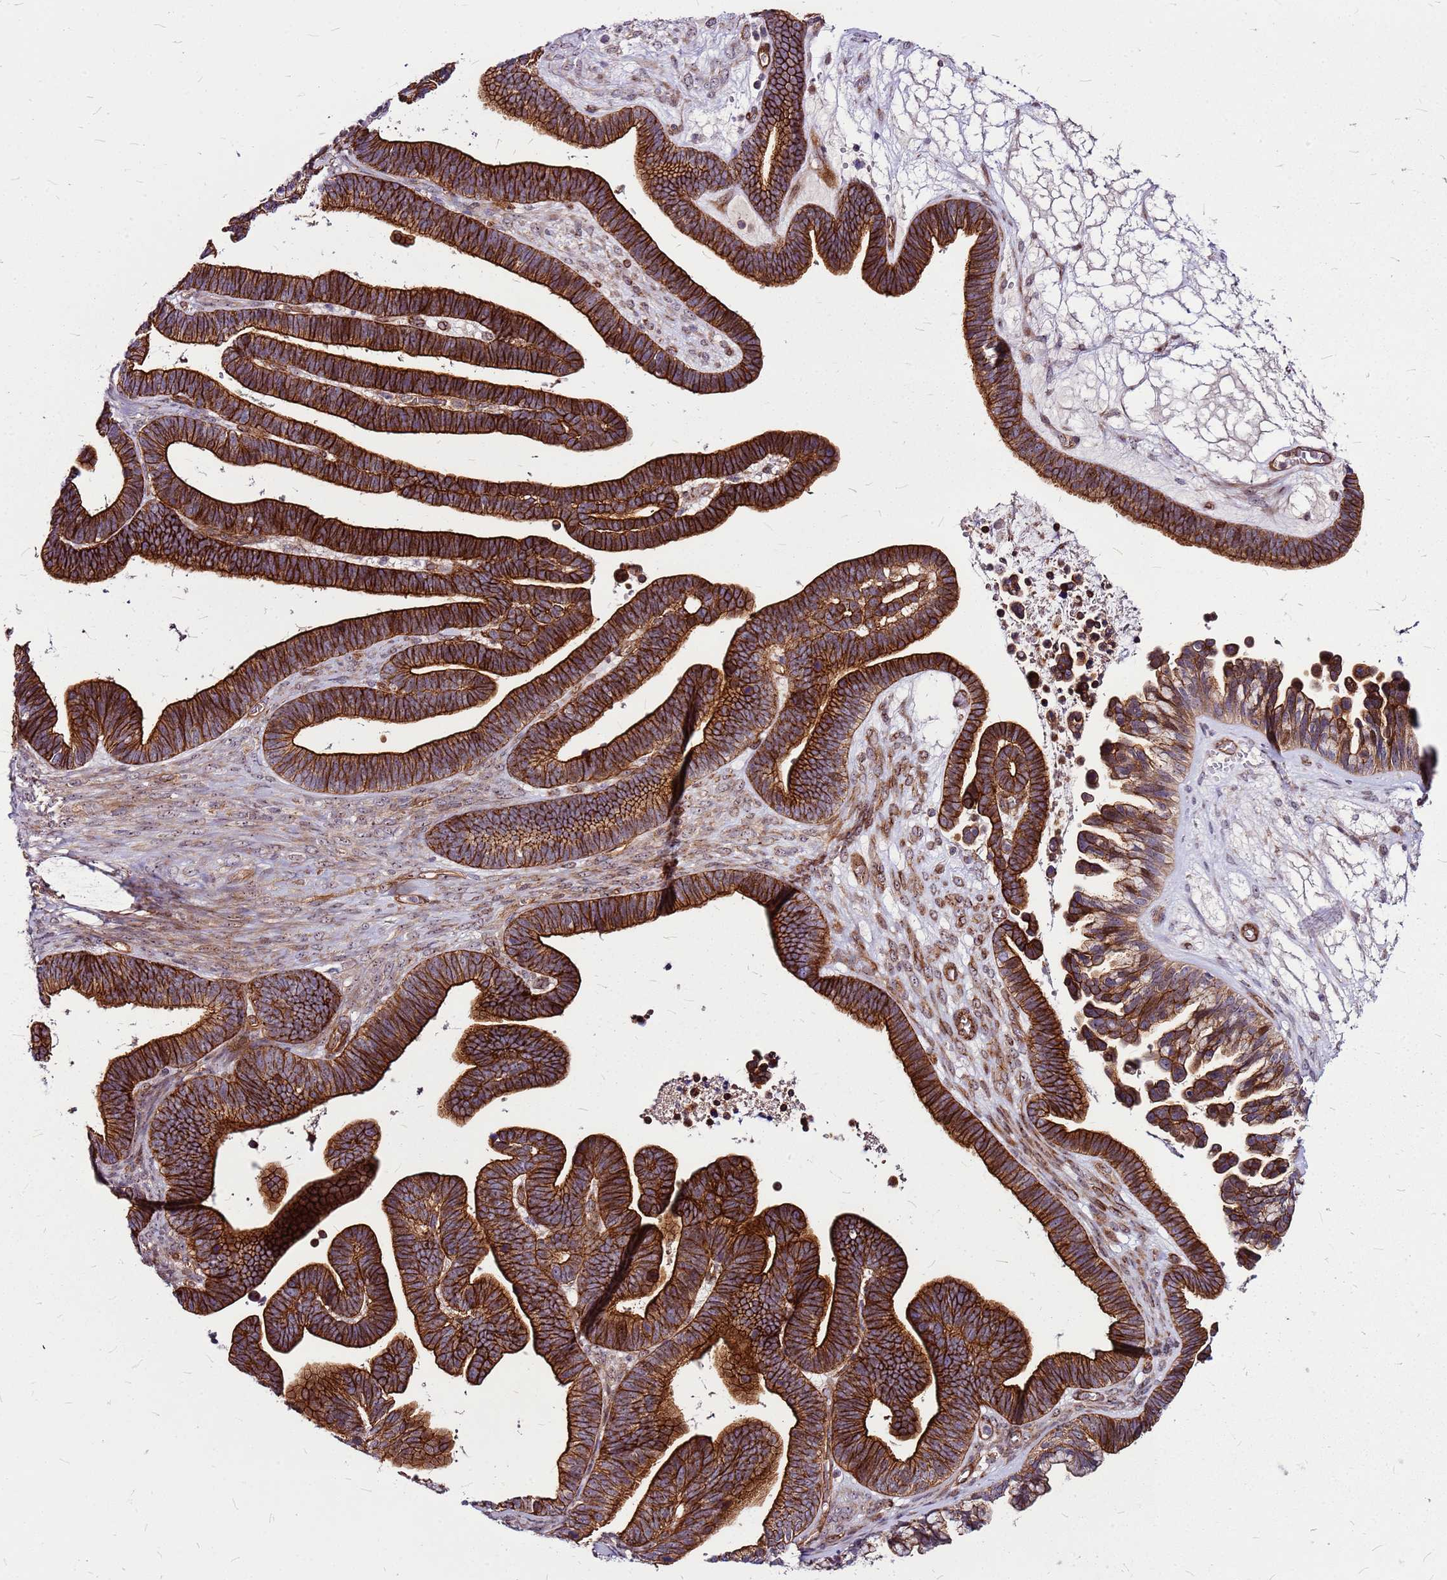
{"staining": {"intensity": "strong", "quantity": ">75%", "location": "cytoplasmic/membranous"}, "tissue": "ovarian cancer", "cell_type": "Tumor cells", "image_type": "cancer", "snomed": [{"axis": "morphology", "description": "Cystadenocarcinoma, serous, NOS"}, {"axis": "topography", "description": "Ovary"}], "caption": "Ovarian serous cystadenocarcinoma stained with DAB immunohistochemistry (IHC) reveals high levels of strong cytoplasmic/membranous staining in approximately >75% of tumor cells. The protein of interest is shown in brown color, while the nuclei are stained blue.", "gene": "TOPAZ1", "patient": {"sex": "female", "age": 56}}